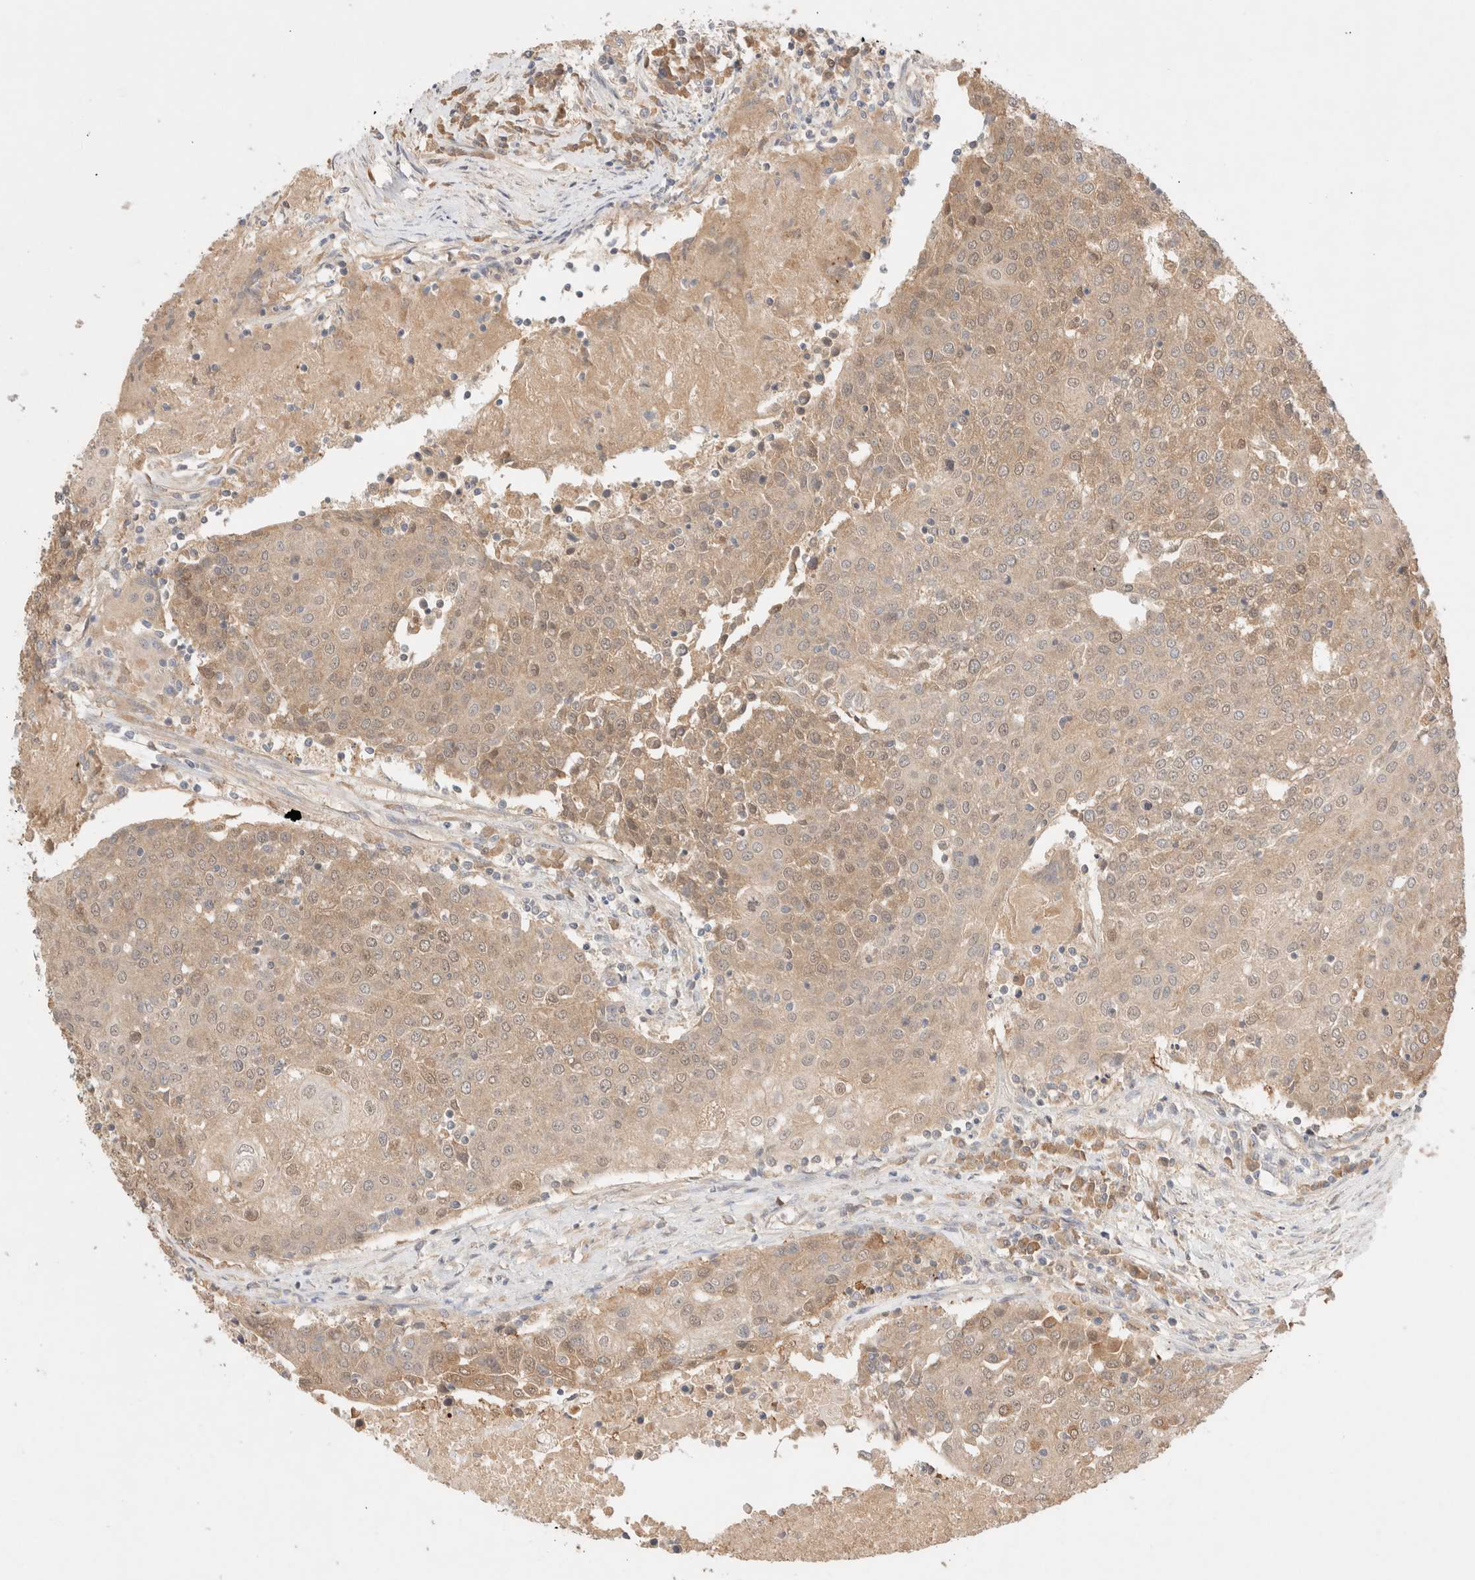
{"staining": {"intensity": "weak", "quantity": ">75%", "location": "cytoplasmic/membranous"}, "tissue": "urothelial cancer", "cell_type": "Tumor cells", "image_type": "cancer", "snomed": [{"axis": "morphology", "description": "Urothelial carcinoma, High grade"}, {"axis": "topography", "description": "Urinary bladder"}], "caption": "Urothelial cancer tissue demonstrates weak cytoplasmic/membranous positivity in about >75% of tumor cells, visualized by immunohistochemistry.", "gene": "CARNMT1", "patient": {"sex": "female", "age": 85}}